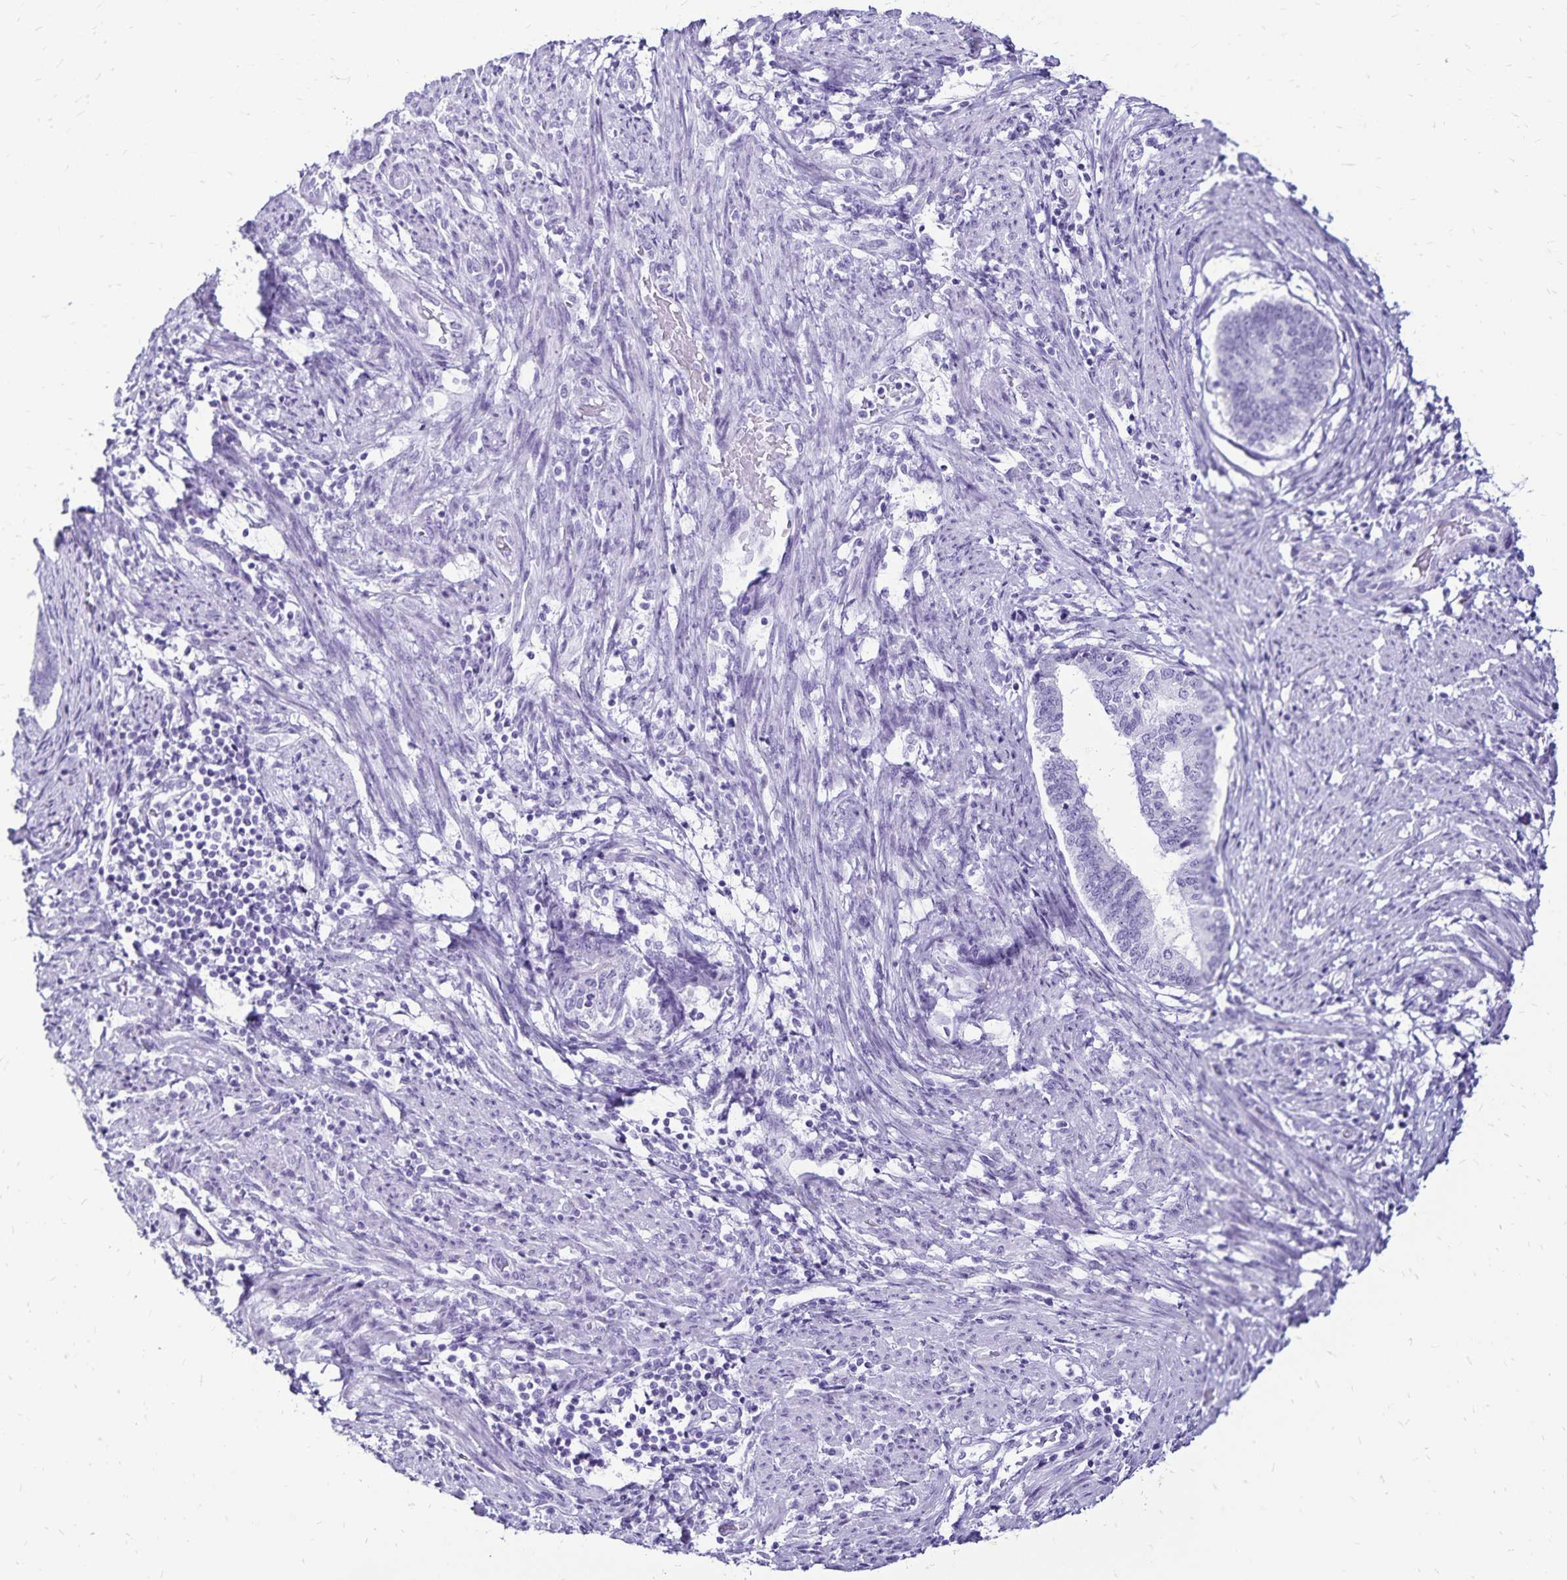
{"staining": {"intensity": "negative", "quantity": "none", "location": "none"}, "tissue": "endometrial cancer", "cell_type": "Tumor cells", "image_type": "cancer", "snomed": [{"axis": "morphology", "description": "Adenocarcinoma, NOS"}, {"axis": "topography", "description": "Endometrium"}], "caption": "IHC of human adenocarcinoma (endometrial) reveals no expression in tumor cells. Brightfield microscopy of immunohistochemistry stained with DAB (3,3'-diaminobenzidine) (brown) and hematoxylin (blue), captured at high magnification.", "gene": "LIN28B", "patient": {"sex": "female", "age": 65}}